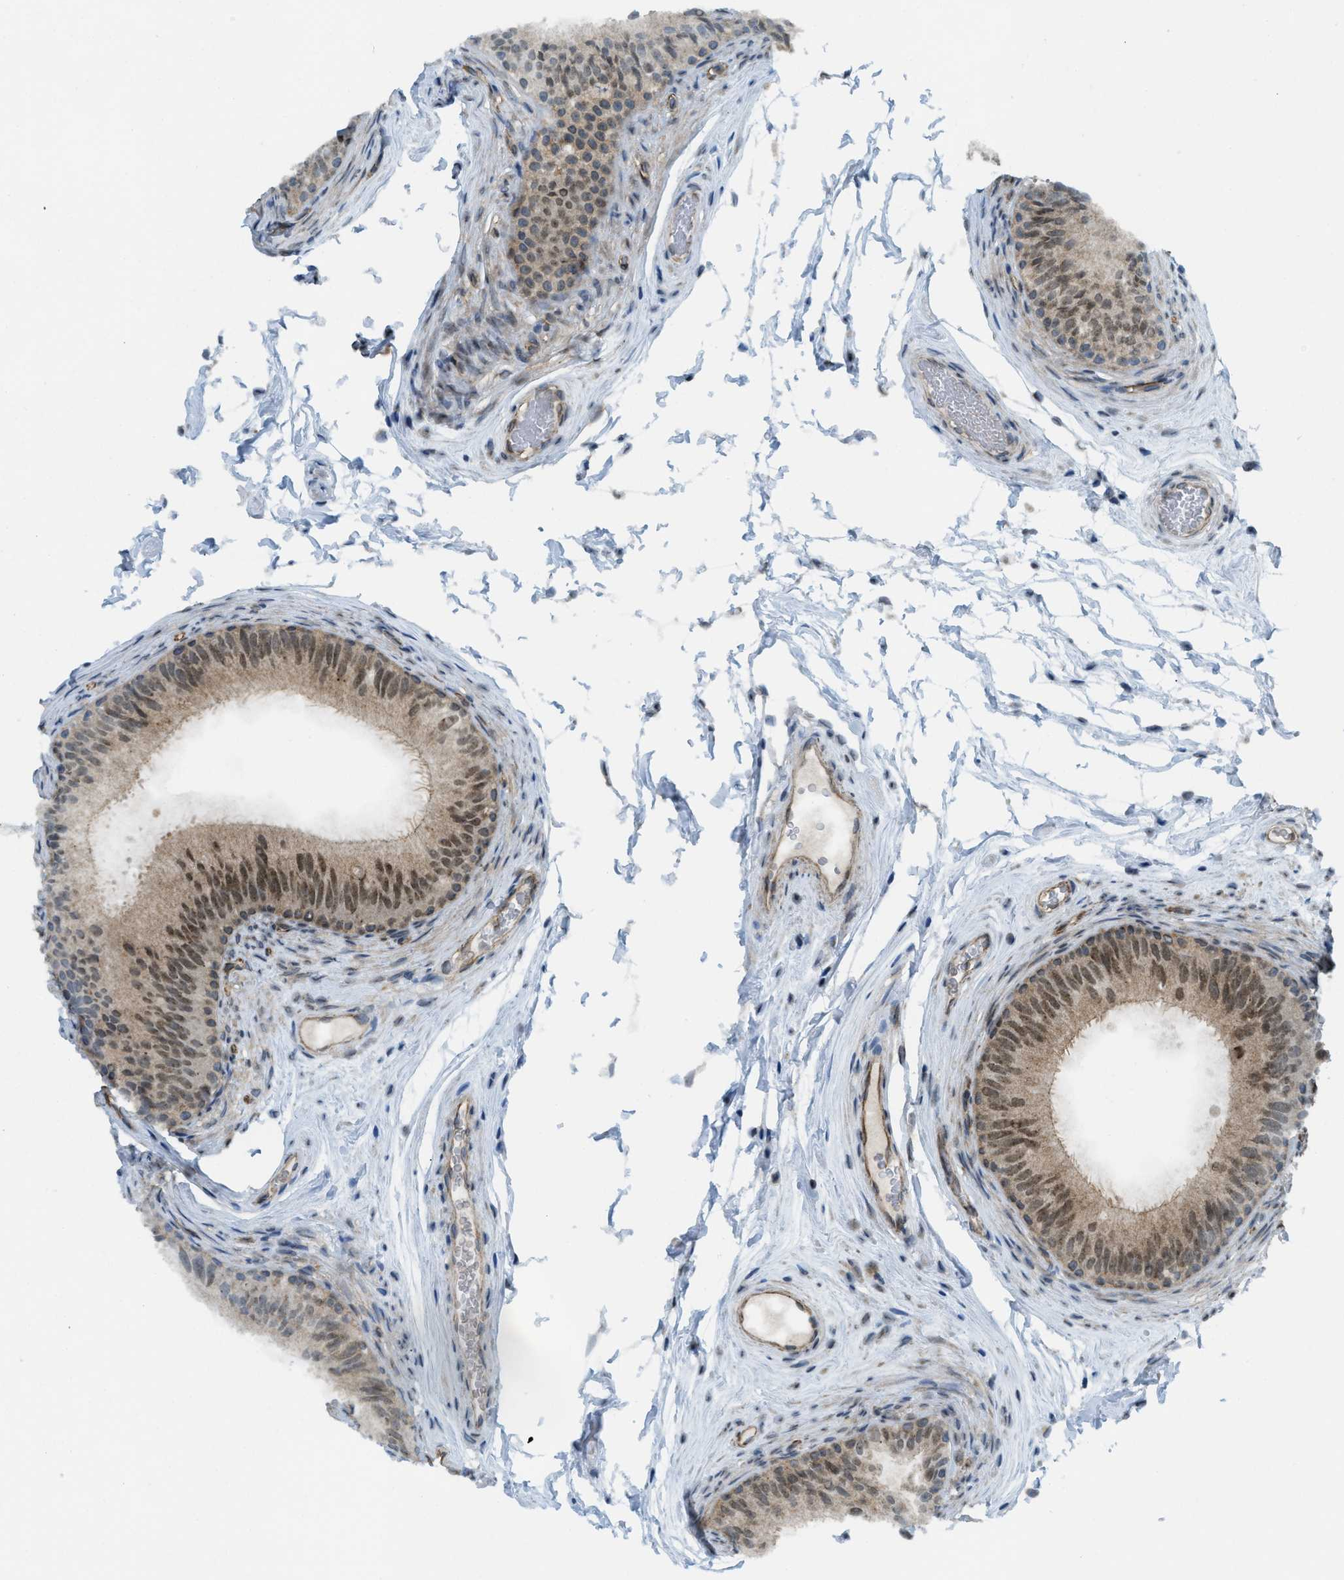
{"staining": {"intensity": "strong", "quantity": "25%-75%", "location": "nuclear"}, "tissue": "epididymis", "cell_type": "Glandular cells", "image_type": "normal", "snomed": [{"axis": "morphology", "description": "Normal tissue, NOS"}, {"axis": "topography", "description": "Testis"}, {"axis": "topography", "description": "Epididymis"}], "caption": "This micrograph shows IHC staining of normal epididymis, with high strong nuclear staining in approximately 25%-75% of glandular cells.", "gene": "E2F1", "patient": {"sex": "male", "age": 36}}